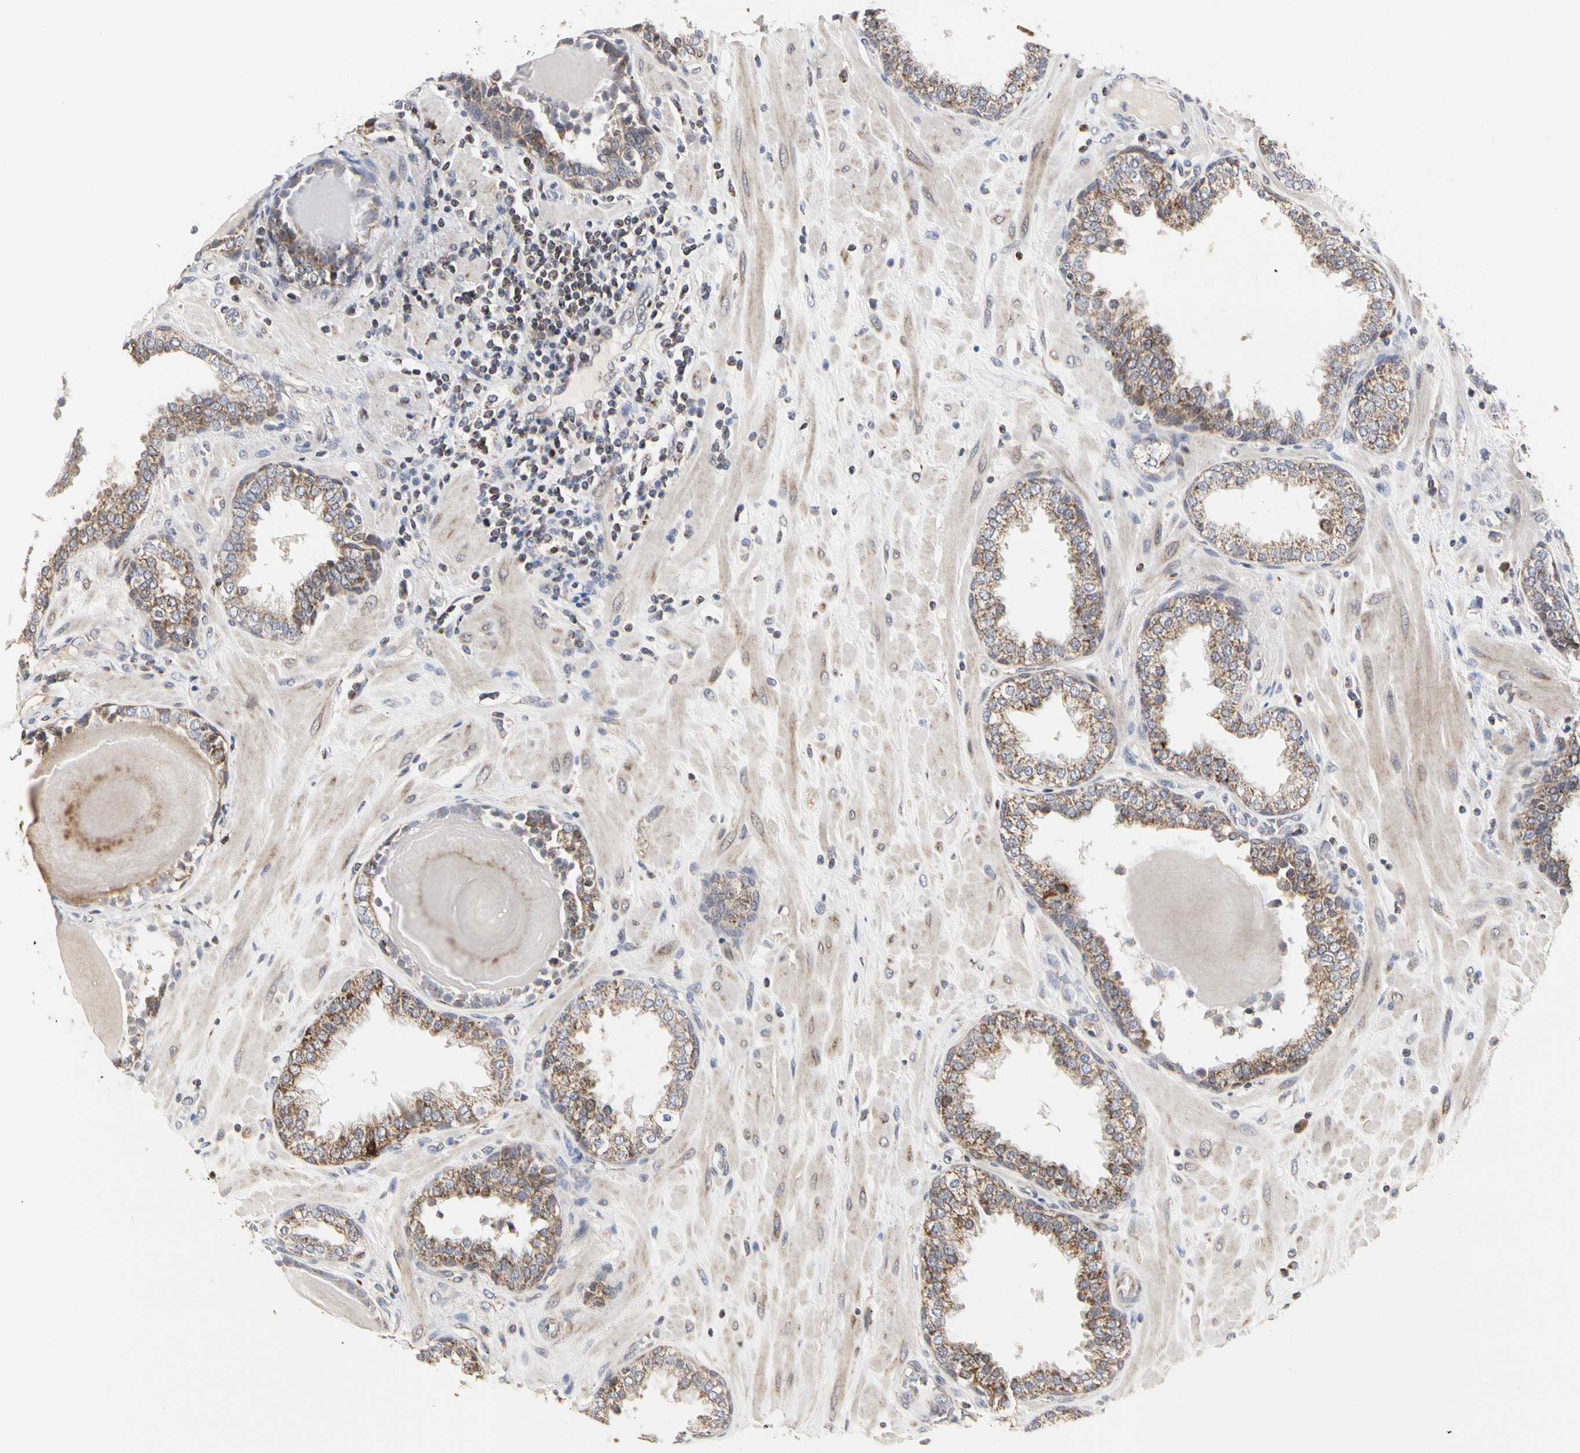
{"staining": {"intensity": "moderate", "quantity": ">75%", "location": "cytoplasmic/membranous"}, "tissue": "prostate", "cell_type": "Glandular cells", "image_type": "normal", "snomed": [{"axis": "morphology", "description": "Normal tissue, NOS"}, {"axis": "topography", "description": "Prostate"}], "caption": "An image of human prostate stained for a protein shows moderate cytoplasmic/membranous brown staining in glandular cells.", "gene": "TSKU", "patient": {"sex": "male", "age": 51}}